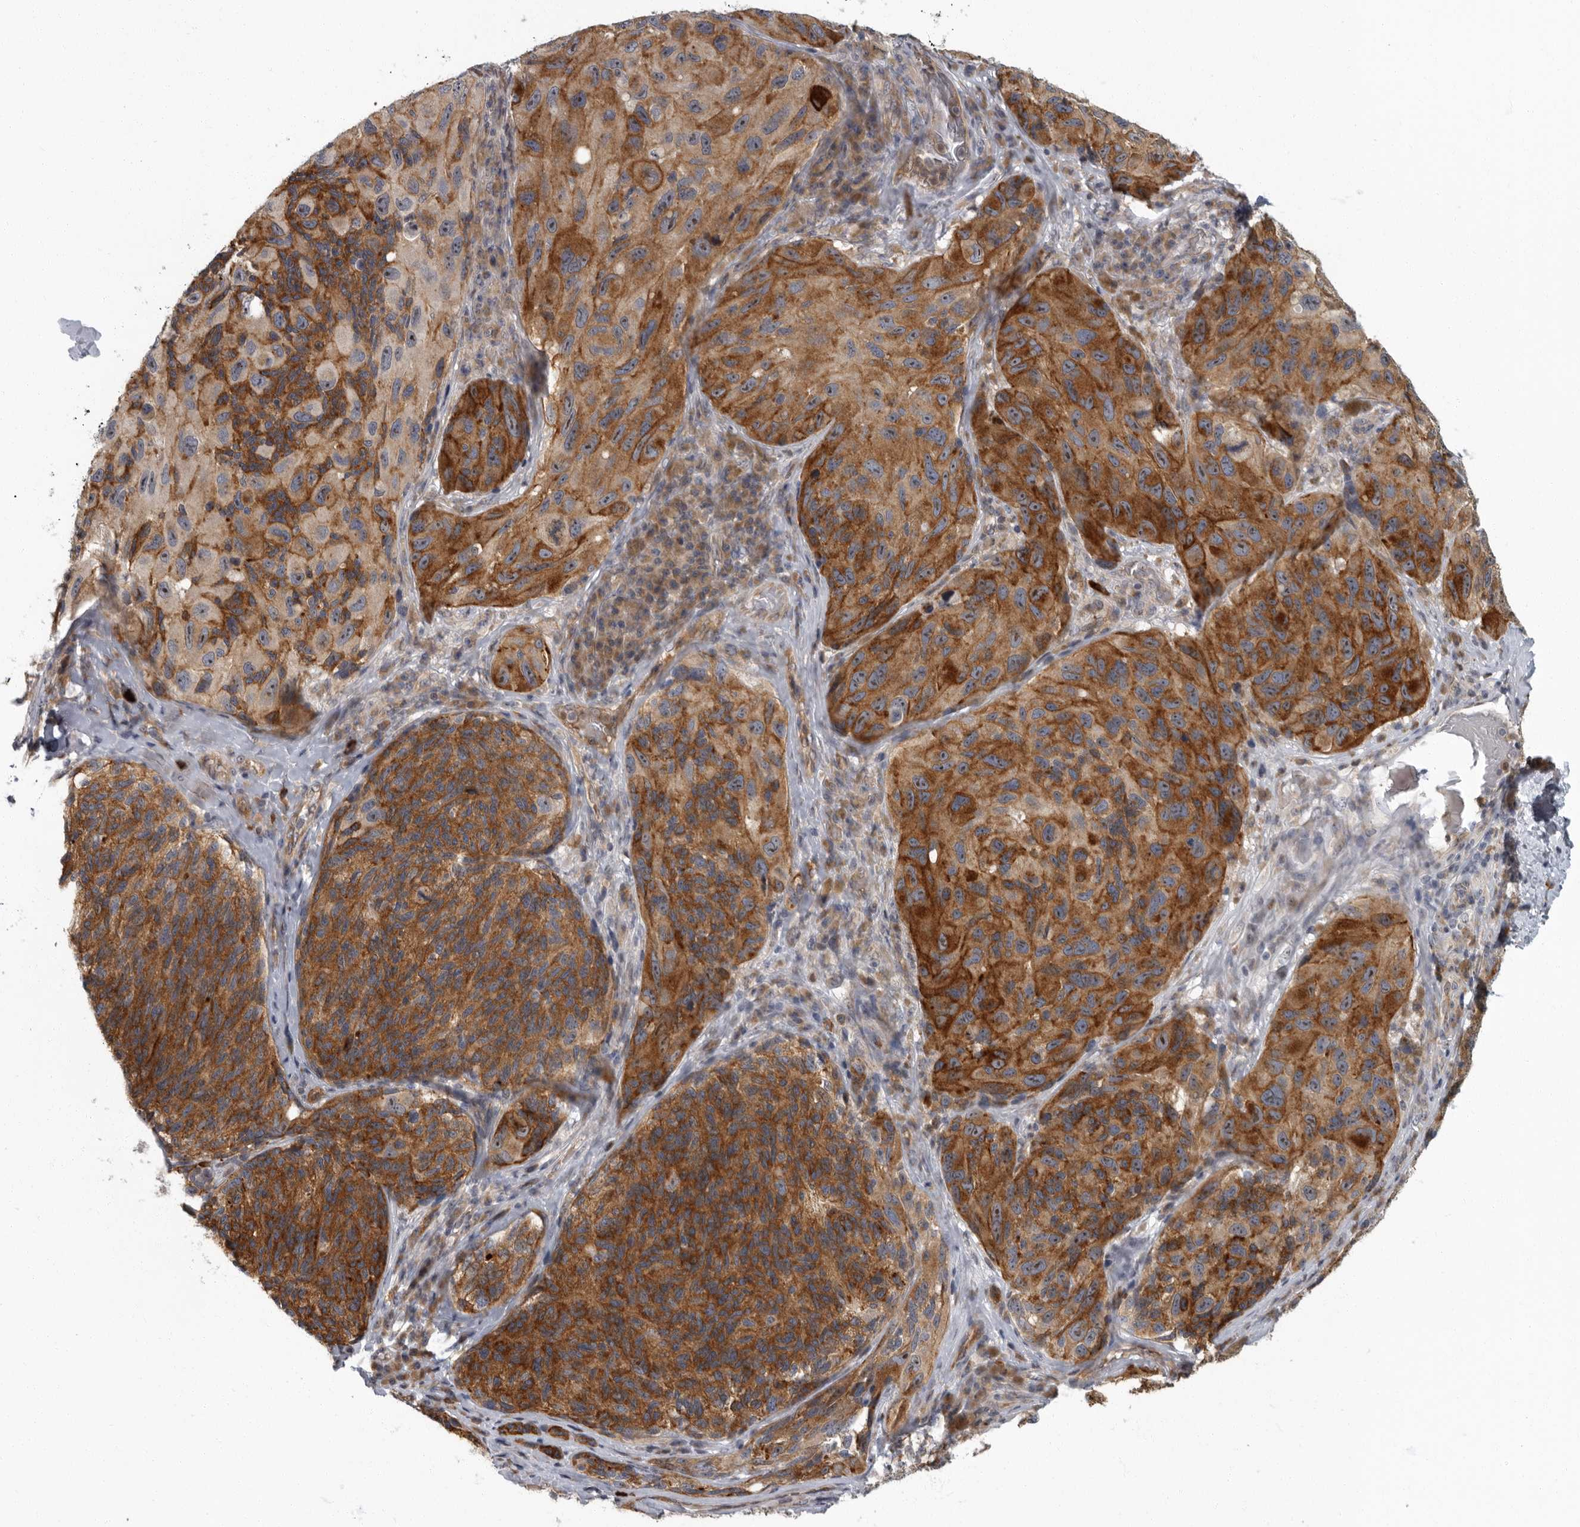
{"staining": {"intensity": "strong", "quantity": ">75%", "location": "cytoplasmic/membranous"}, "tissue": "melanoma", "cell_type": "Tumor cells", "image_type": "cancer", "snomed": [{"axis": "morphology", "description": "Malignant melanoma, NOS"}, {"axis": "topography", "description": "Skin"}], "caption": "This is a photomicrograph of immunohistochemistry staining of melanoma, which shows strong expression in the cytoplasmic/membranous of tumor cells.", "gene": "PDCD11", "patient": {"sex": "female", "age": 73}}